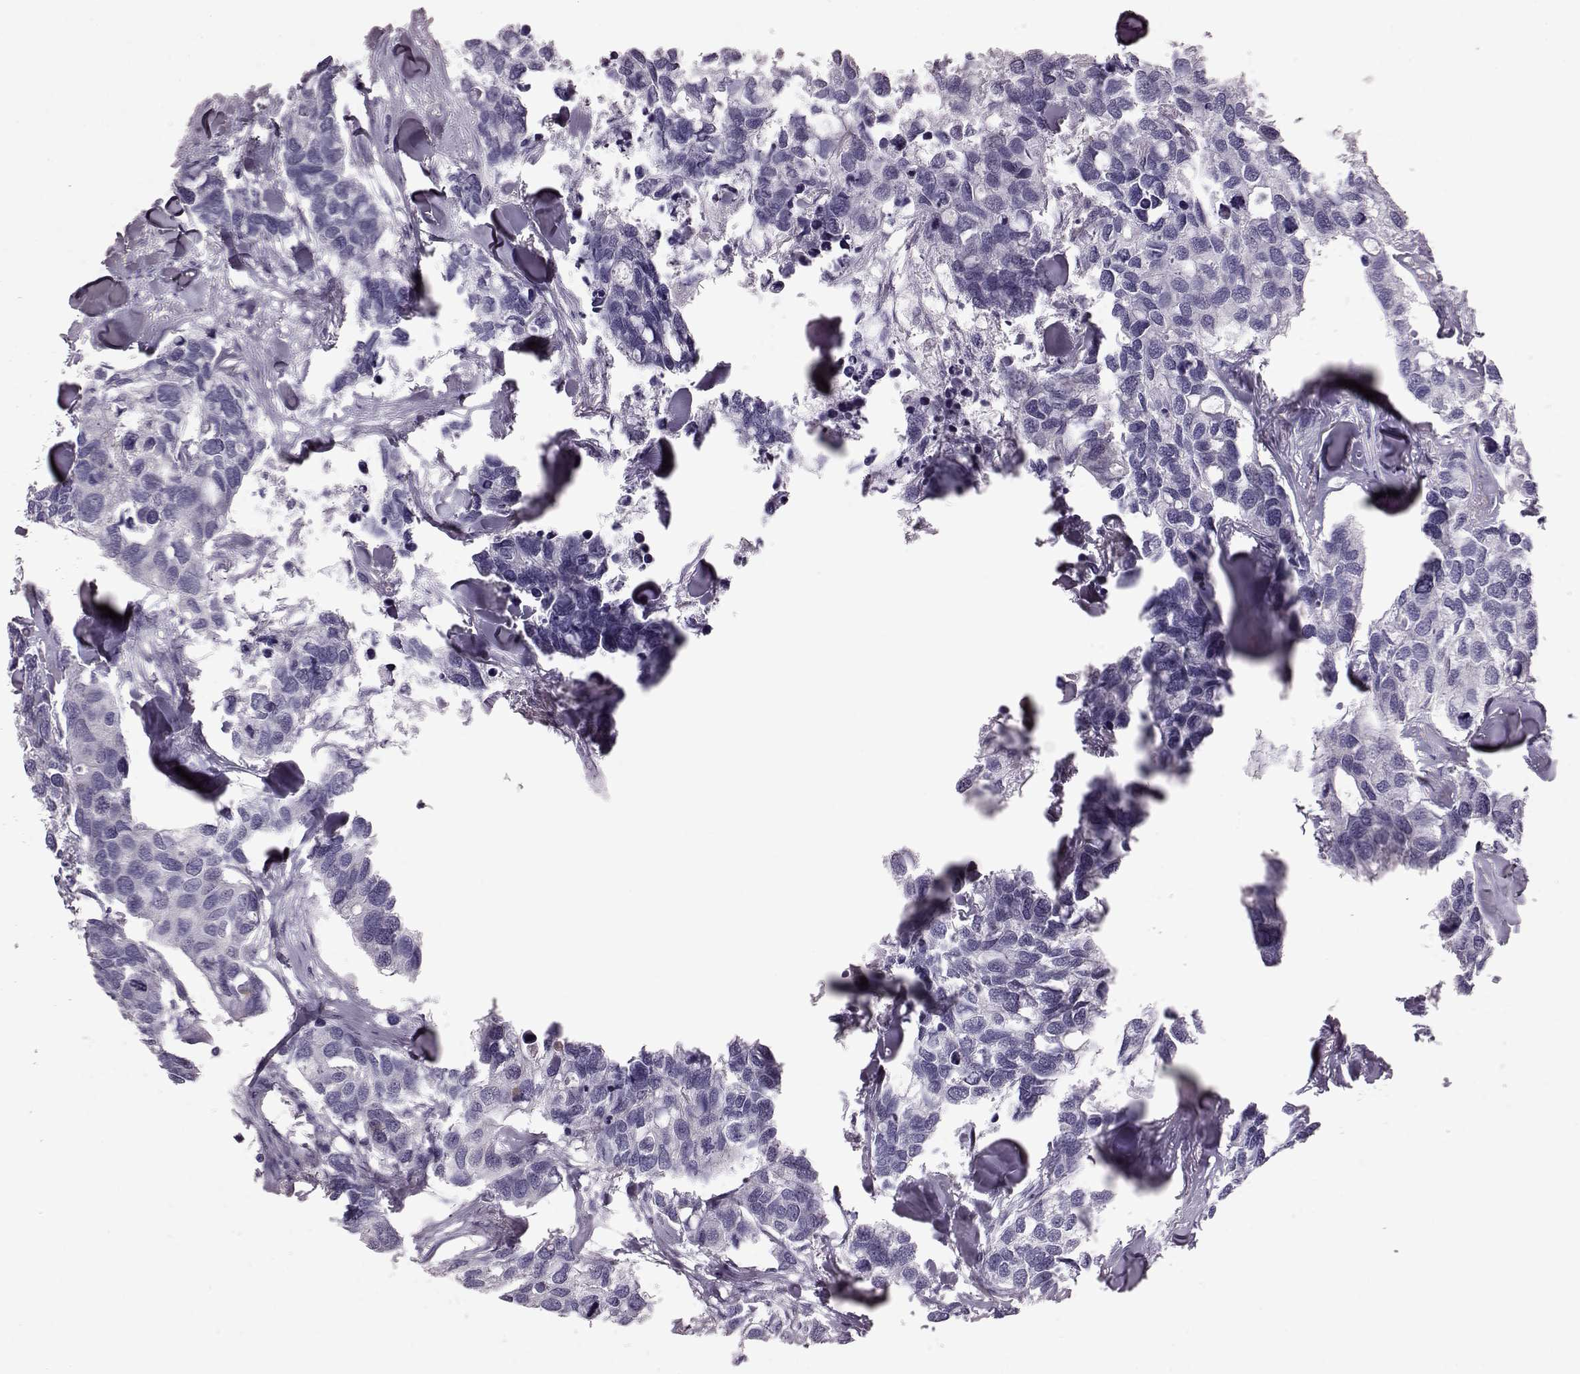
{"staining": {"intensity": "negative", "quantity": "none", "location": "none"}, "tissue": "breast cancer", "cell_type": "Tumor cells", "image_type": "cancer", "snomed": [{"axis": "morphology", "description": "Duct carcinoma"}, {"axis": "topography", "description": "Breast"}], "caption": "Breast cancer (invasive ductal carcinoma) was stained to show a protein in brown. There is no significant expression in tumor cells.", "gene": "RIMS2", "patient": {"sex": "female", "age": 83}}